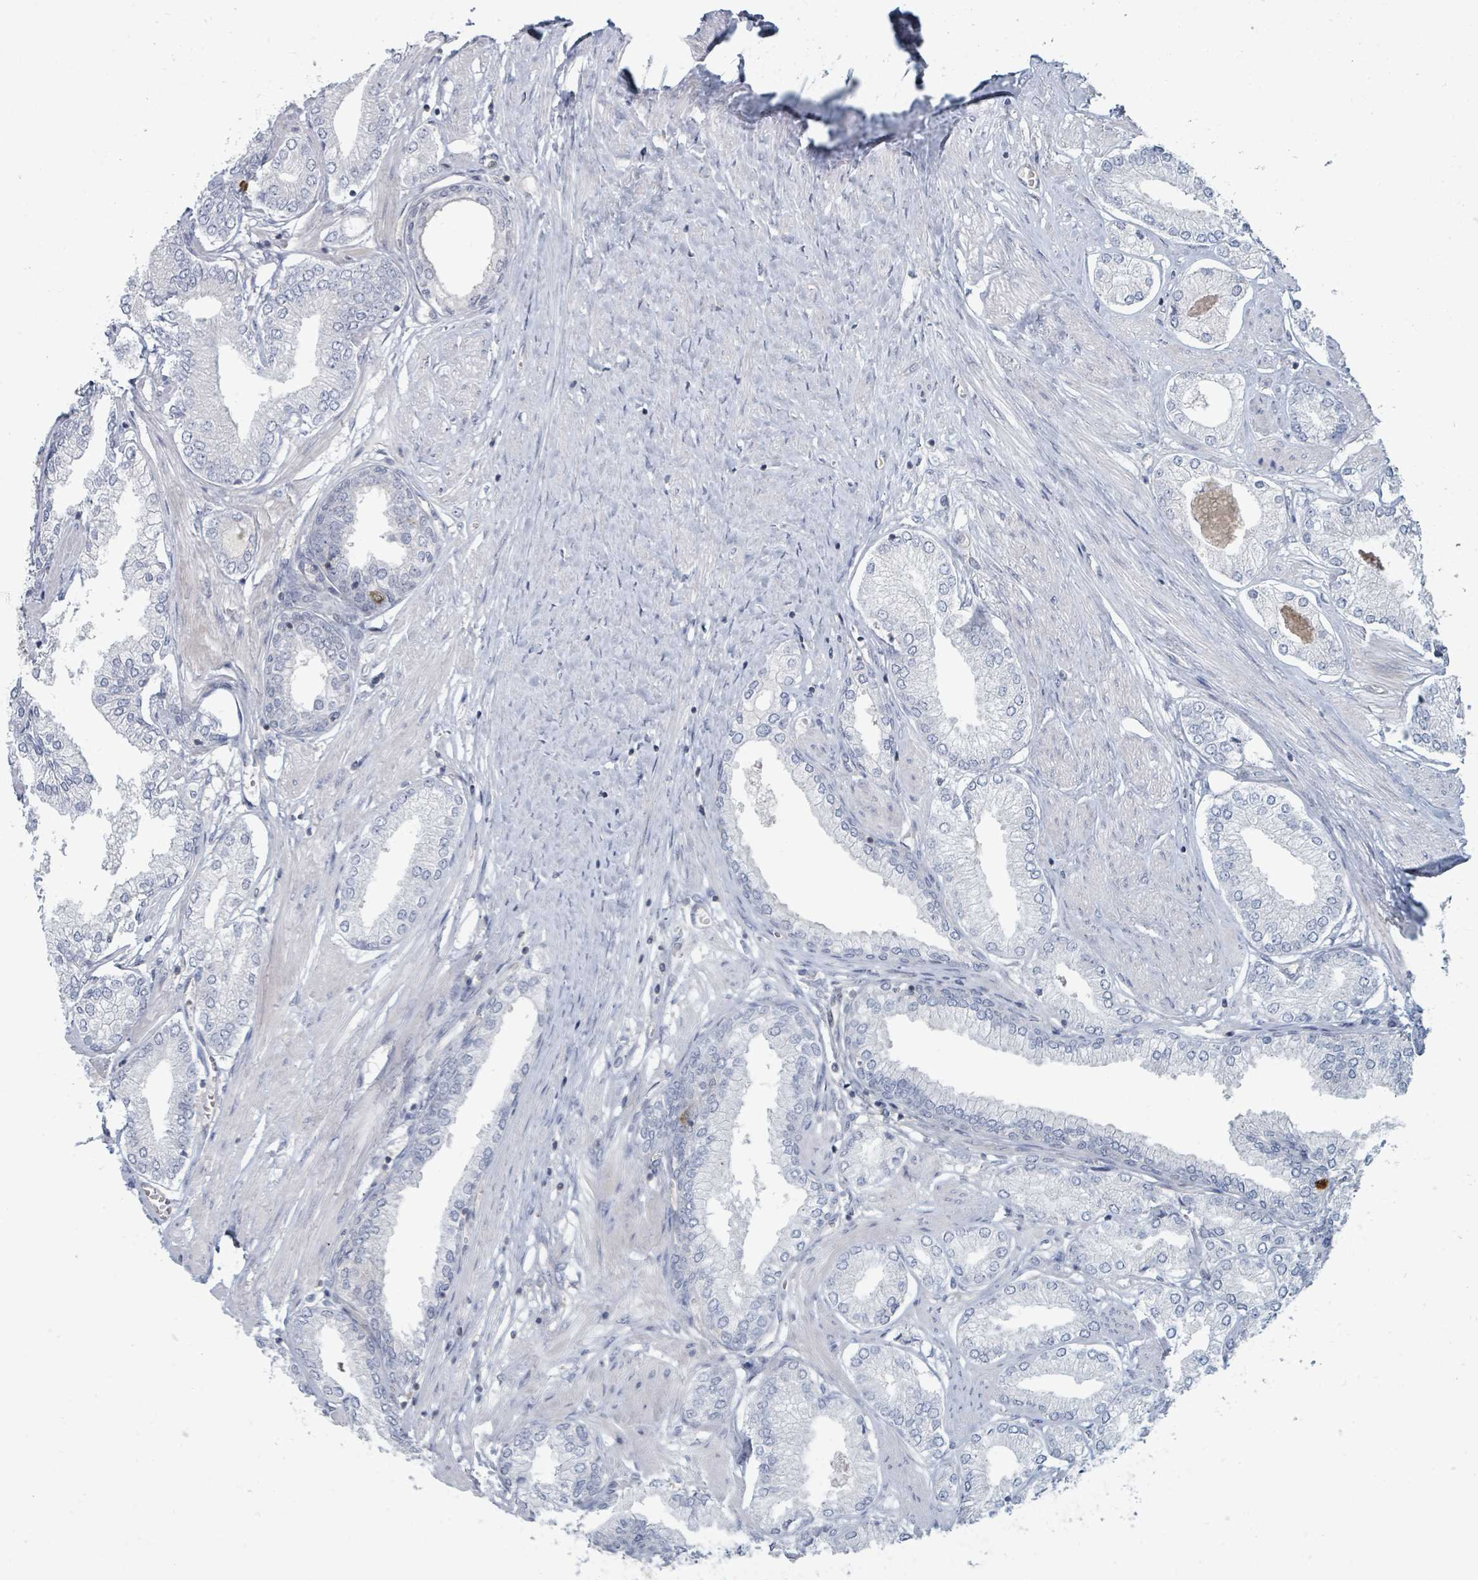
{"staining": {"intensity": "negative", "quantity": "none", "location": "none"}, "tissue": "prostate cancer", "cell_type": "Tumor cells", "image_type": "cancer", "snomed": [{"axis": "morphology", "description": "Adenocarcinoma, High grade"}, {"axis": "topography", "description": "Prostate and seminal vesicle, NOS"}], "caption": "The immunohistochemistry histopathology image has no significant expression in tumor cells of adenocarcinoma (high-grade) (prostate) tissue. The staining was performed using DAB to visualize the protein expression in brown, while the nuclei were stained in blue with hematoxylin (Magnification: 20x).", "gene": "SLC25A45", "patient": {"sex": "male", "age": 64}}